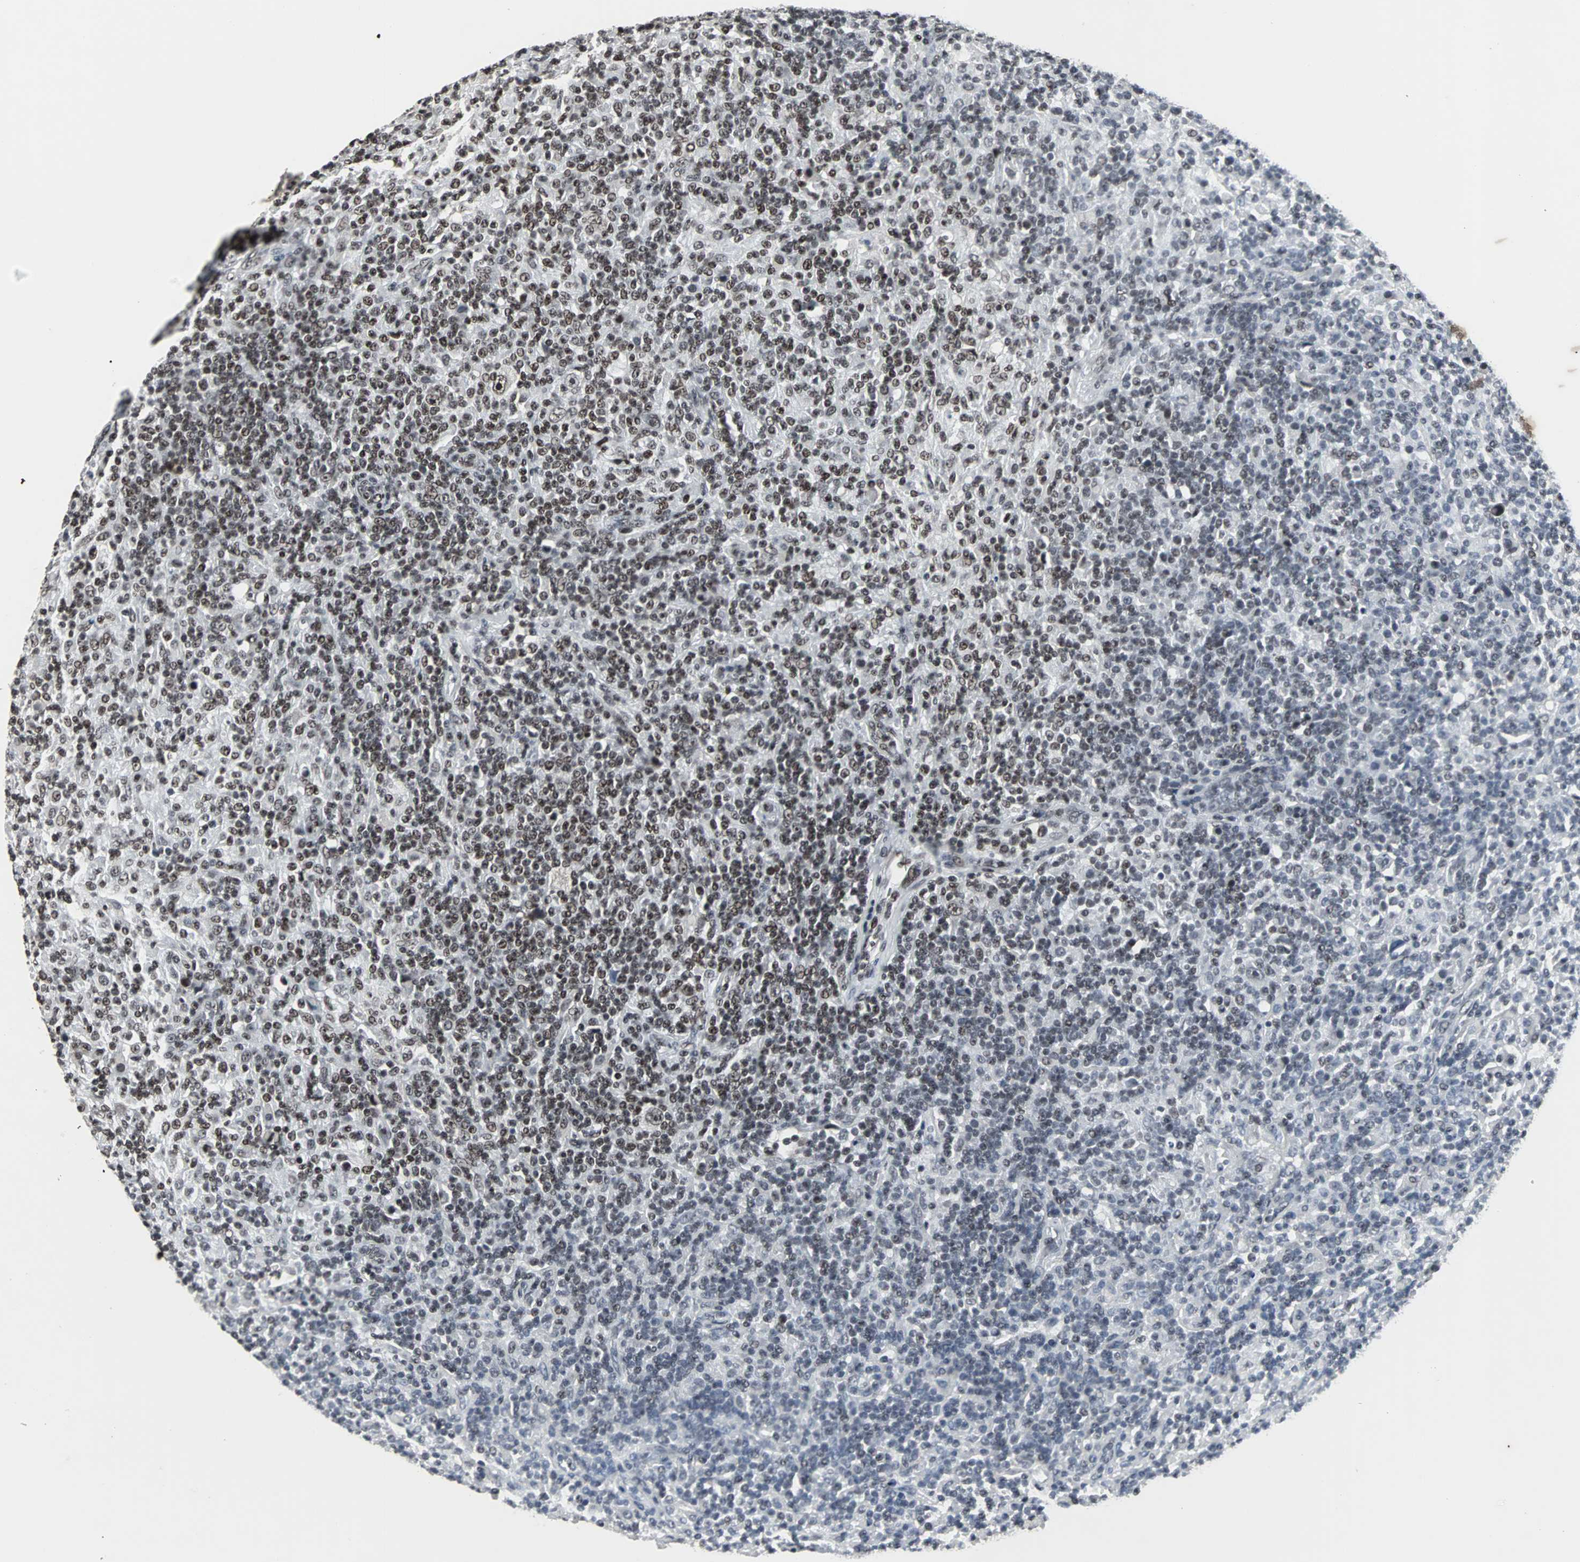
{"staining": {"intensity": "moderate", "quantity": "25%-75%", "location": "nuclear"}, "tissue": "lymphoma", "cell_type": "Tumor cells", "image_type": "cancer", "snomed": [{"axis": "morphology", "description": "Hodgkin's disease, NOS"}, {"axis": "topography", "description": "Lymph node"}], "caption": "A histopathology image showing moderate nuclear staining in approximately 25%-75% of tumor cells in Hodgkin's disease, as visualized by brown immunohistochemical staining.", "gene": "PNKP", "patient": {"sex": "male", "age": 70}}